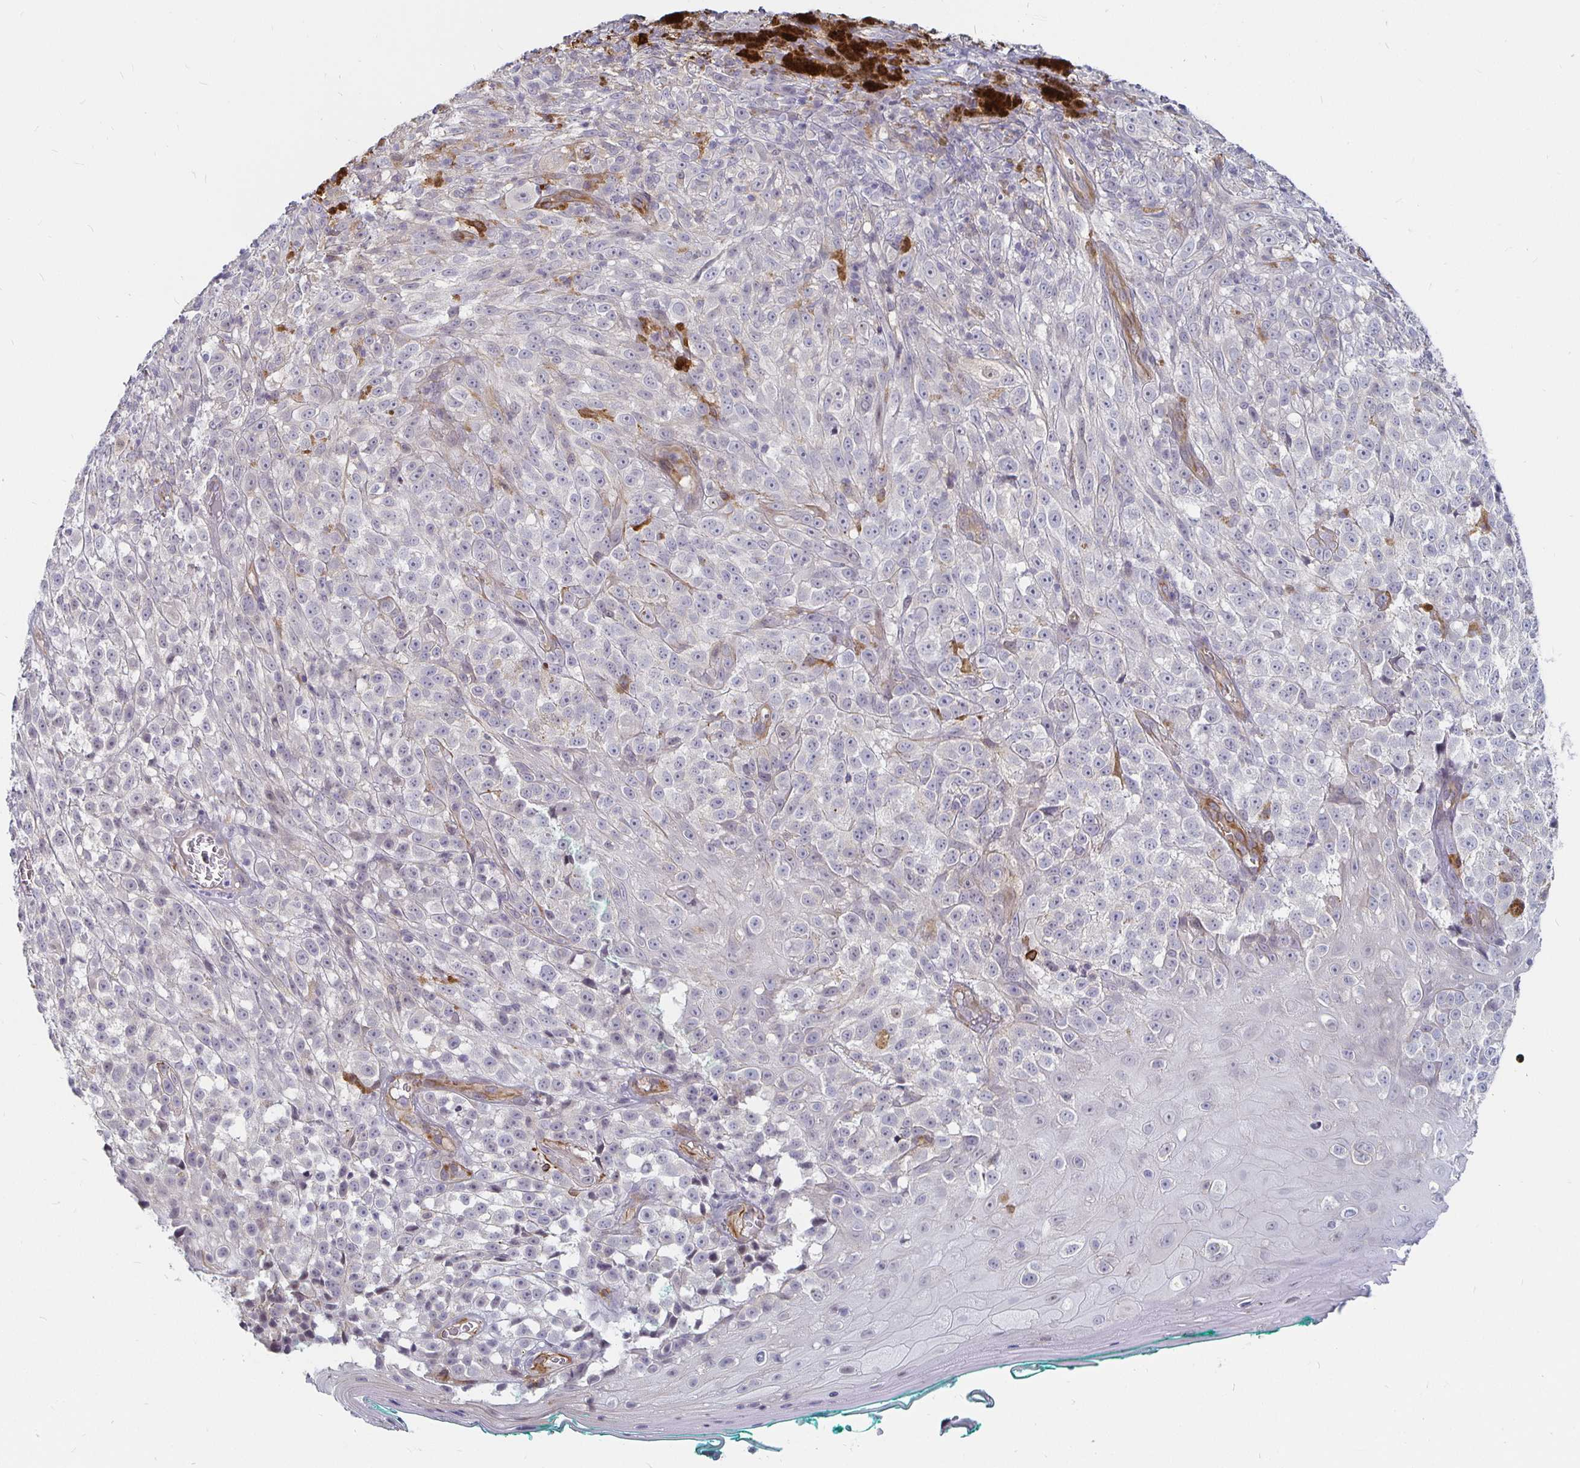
{"staining": {"intensity": "negative", "quantity": "none", "location": "none"}, "tissue": "melanoma", "cell_type": "Tumor cells", "image_type": "cancer", "snomed": [{"axis": "morphology", "description": "Malignant melanoma, NOS"}, {"axis": "topography", "description": "Skin"}], "caption": "Immunohistochemistry (IHC) micrograph of neoplastic tissue: human melanoma stained with DAB displays no significant protein expression in tumor cells.", "gene": "CCDC85A", "patient": {"sex": "male", "age": 79}}